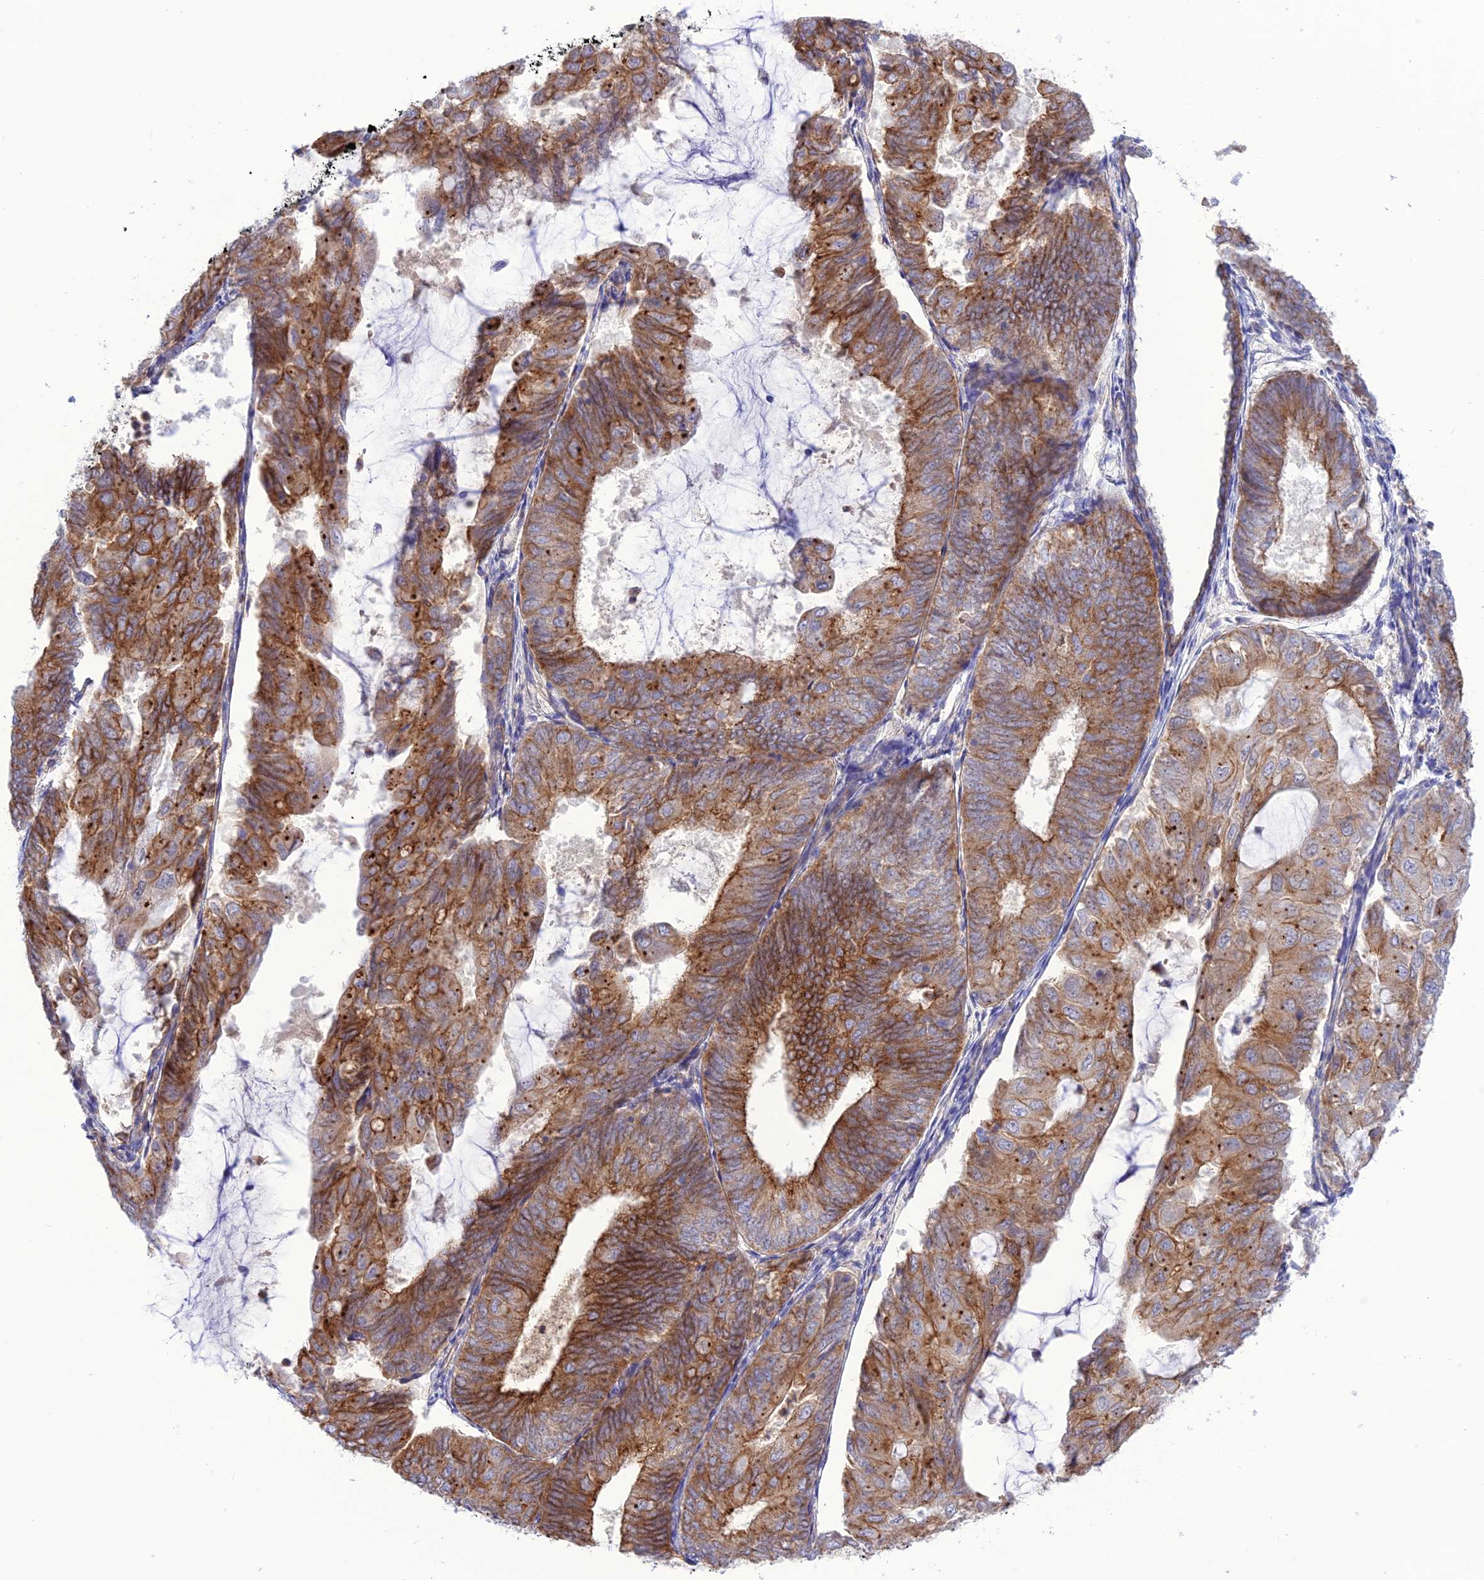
{"staining": {"intensity": "moderate", "quantity": ">75%", "location": "cytoplasmic/membranous"}, "tissue": "endometrial cancer", "cell_type": "Tumor cells", "image_type": "cancer", "snomed": [{"axis": "morphology", "description": "Adenocarcinoma, NOS"}, {"axis": "topography", "description": "Endometrium"}], "caption": "Protein staining of adenocarcinoma (endometrial) tissue reveals moderate cytoplasmic/membranous staining in about >75% of tumor cells.", "gene": "CHSY3", "patient": {"sex": "female", "age": 81}}